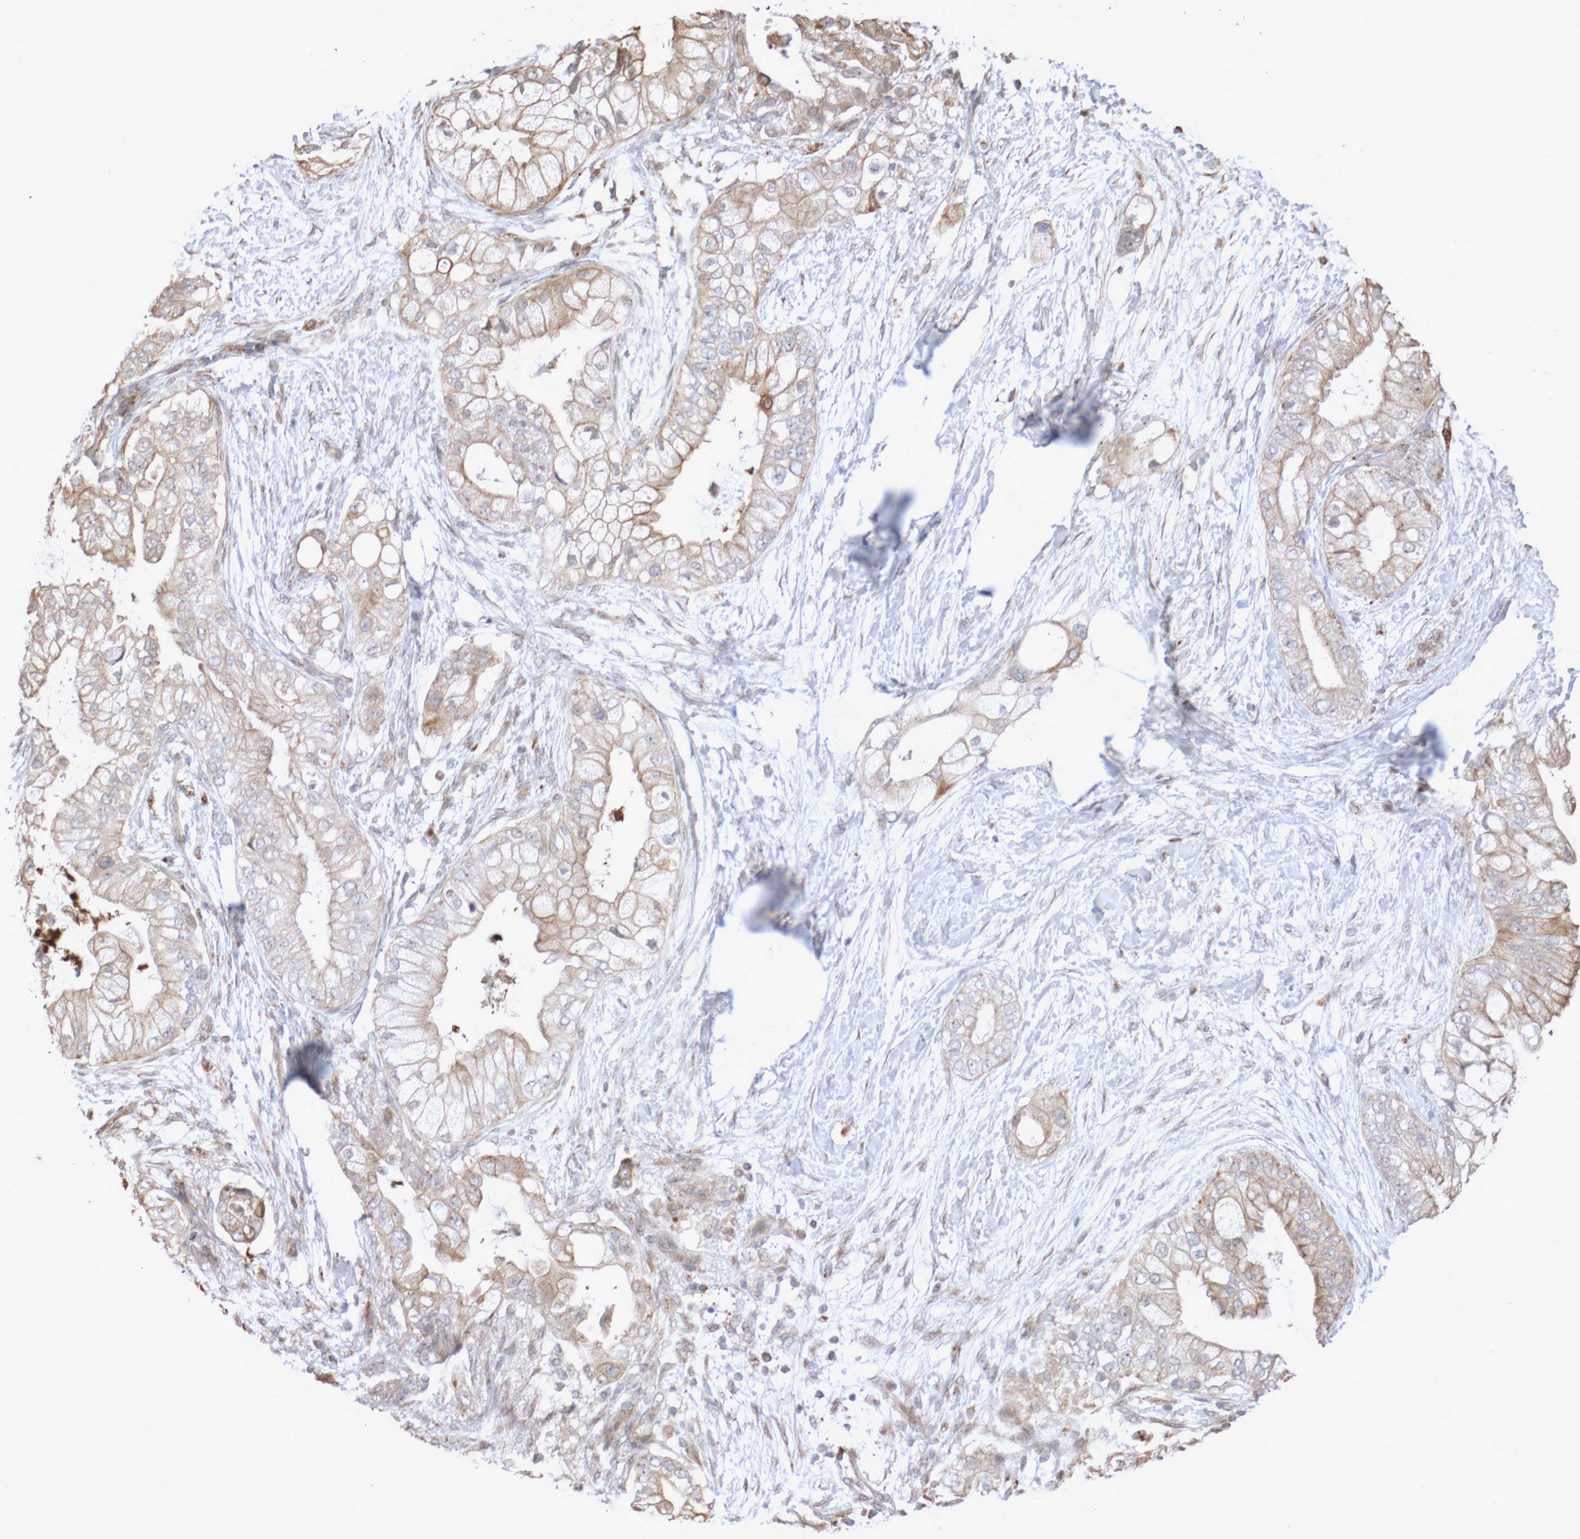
{"staining": {"intensity": "weak", "quantity": ">75%", "location": "cytoplasmic/membranous"}, "tissue": "pancreatic cancer", "cell_type": "Tumor cells", "image_type": "cancer", "snomed": [{"axis": "morphology", "description": "Adenocarcinoma, NOS"}, {"axis": "topography", "description": "Pancreas"}], "caption": "DAB immunohistochemical staining of human pancreatic cancer (adenocarcinoma) demonstrates weak cytoplasmic/membranous protein staining in approximately >75% of tumor cells. (DAB IHC with brightfield microscopy, high magnification).", "gene": "DPH7", "patient": {"sex": "male", "age": 53}}